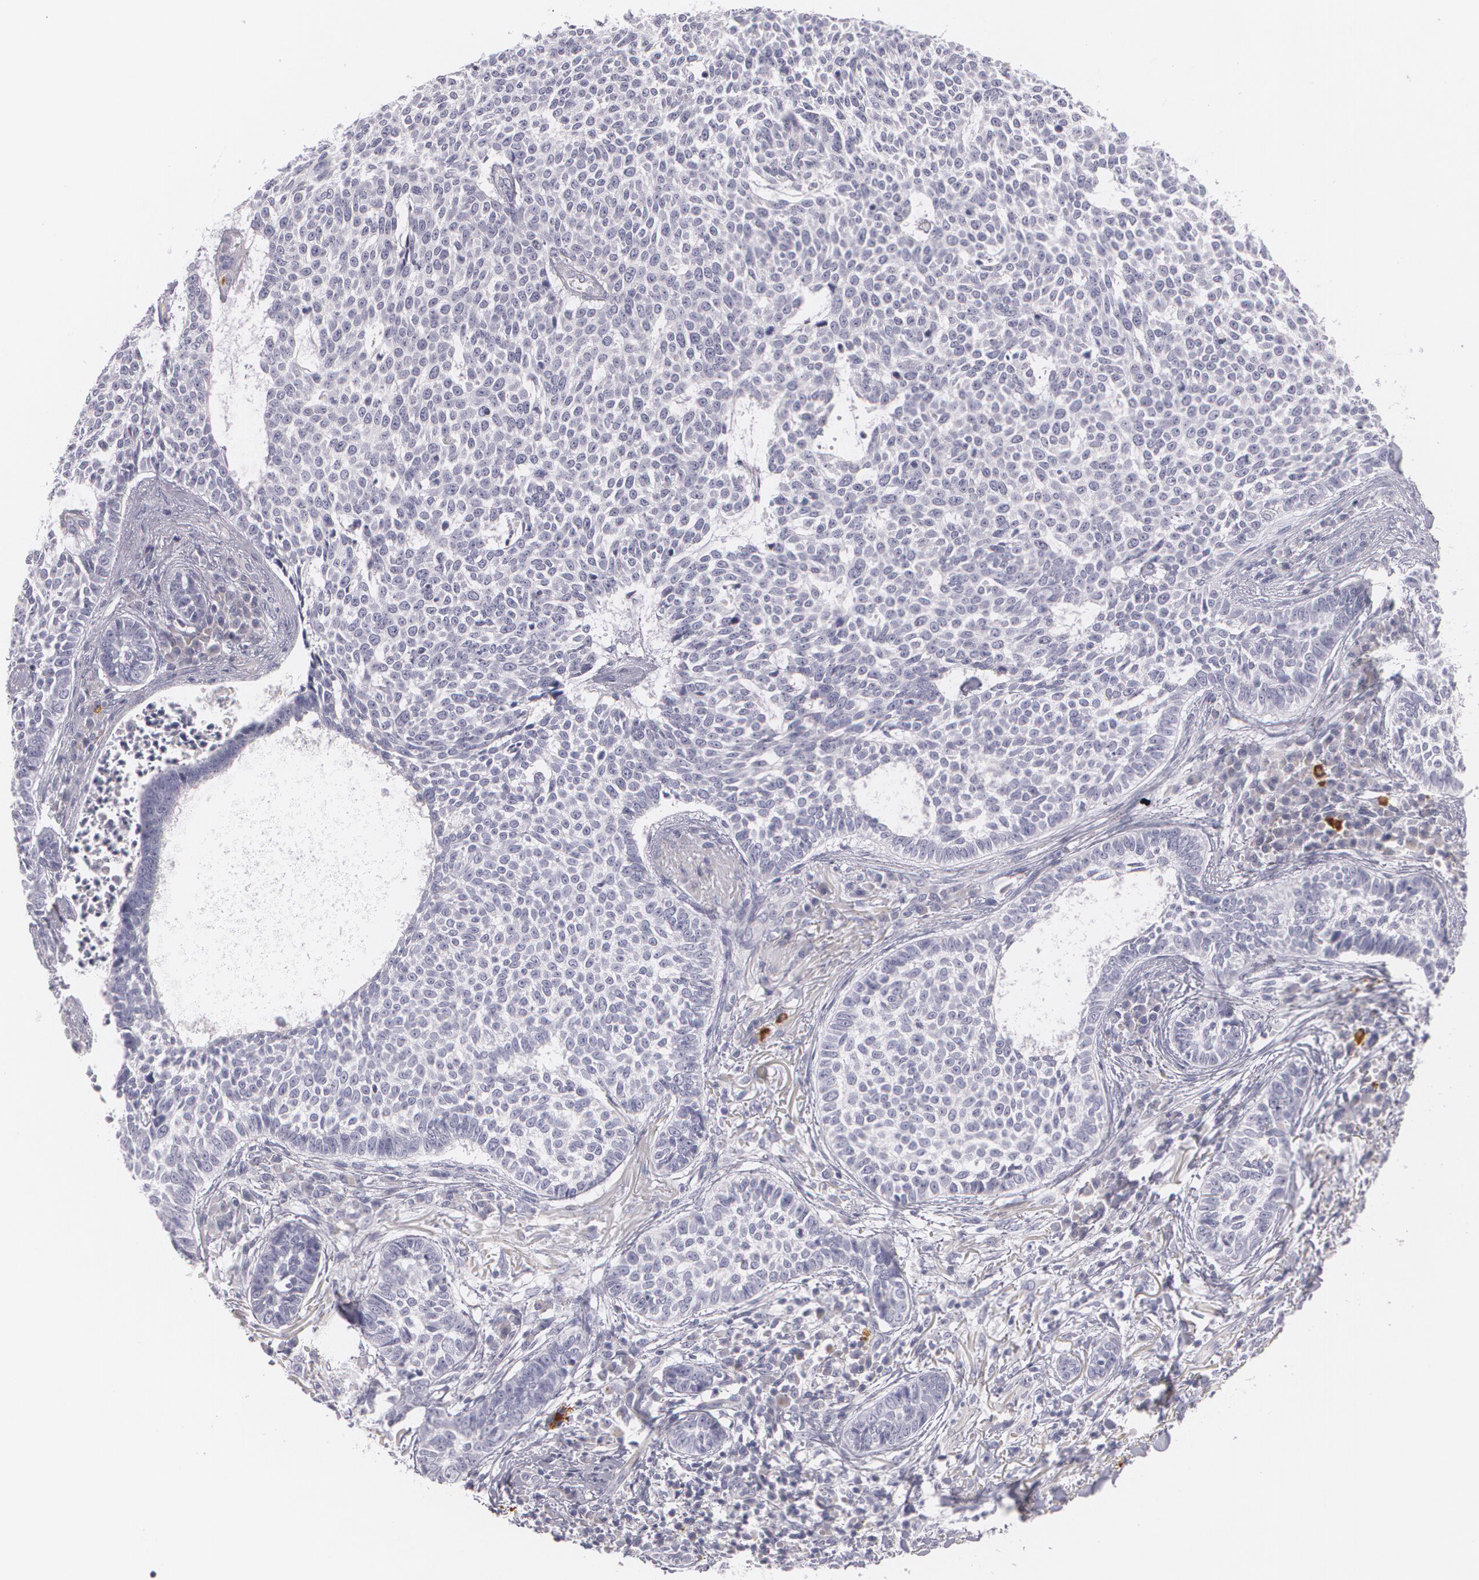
{"staining": {"intensity": "negative", "quantity": "none", "location": "none"}, "tissue": "skin cancer", "cell_type": "Tumor cells", "image_type": "cancer", "snomed": [{"axis": "morphology", "description": "Basal cell carcinoma"}, {"axis": "topography", "description": "Skin"}], "caption": "There is no significant expression in tumor cells of basal cell carcinoma (skin).", "gene": "FAM181A", "patient": {"sex": "female", "age": 89}}